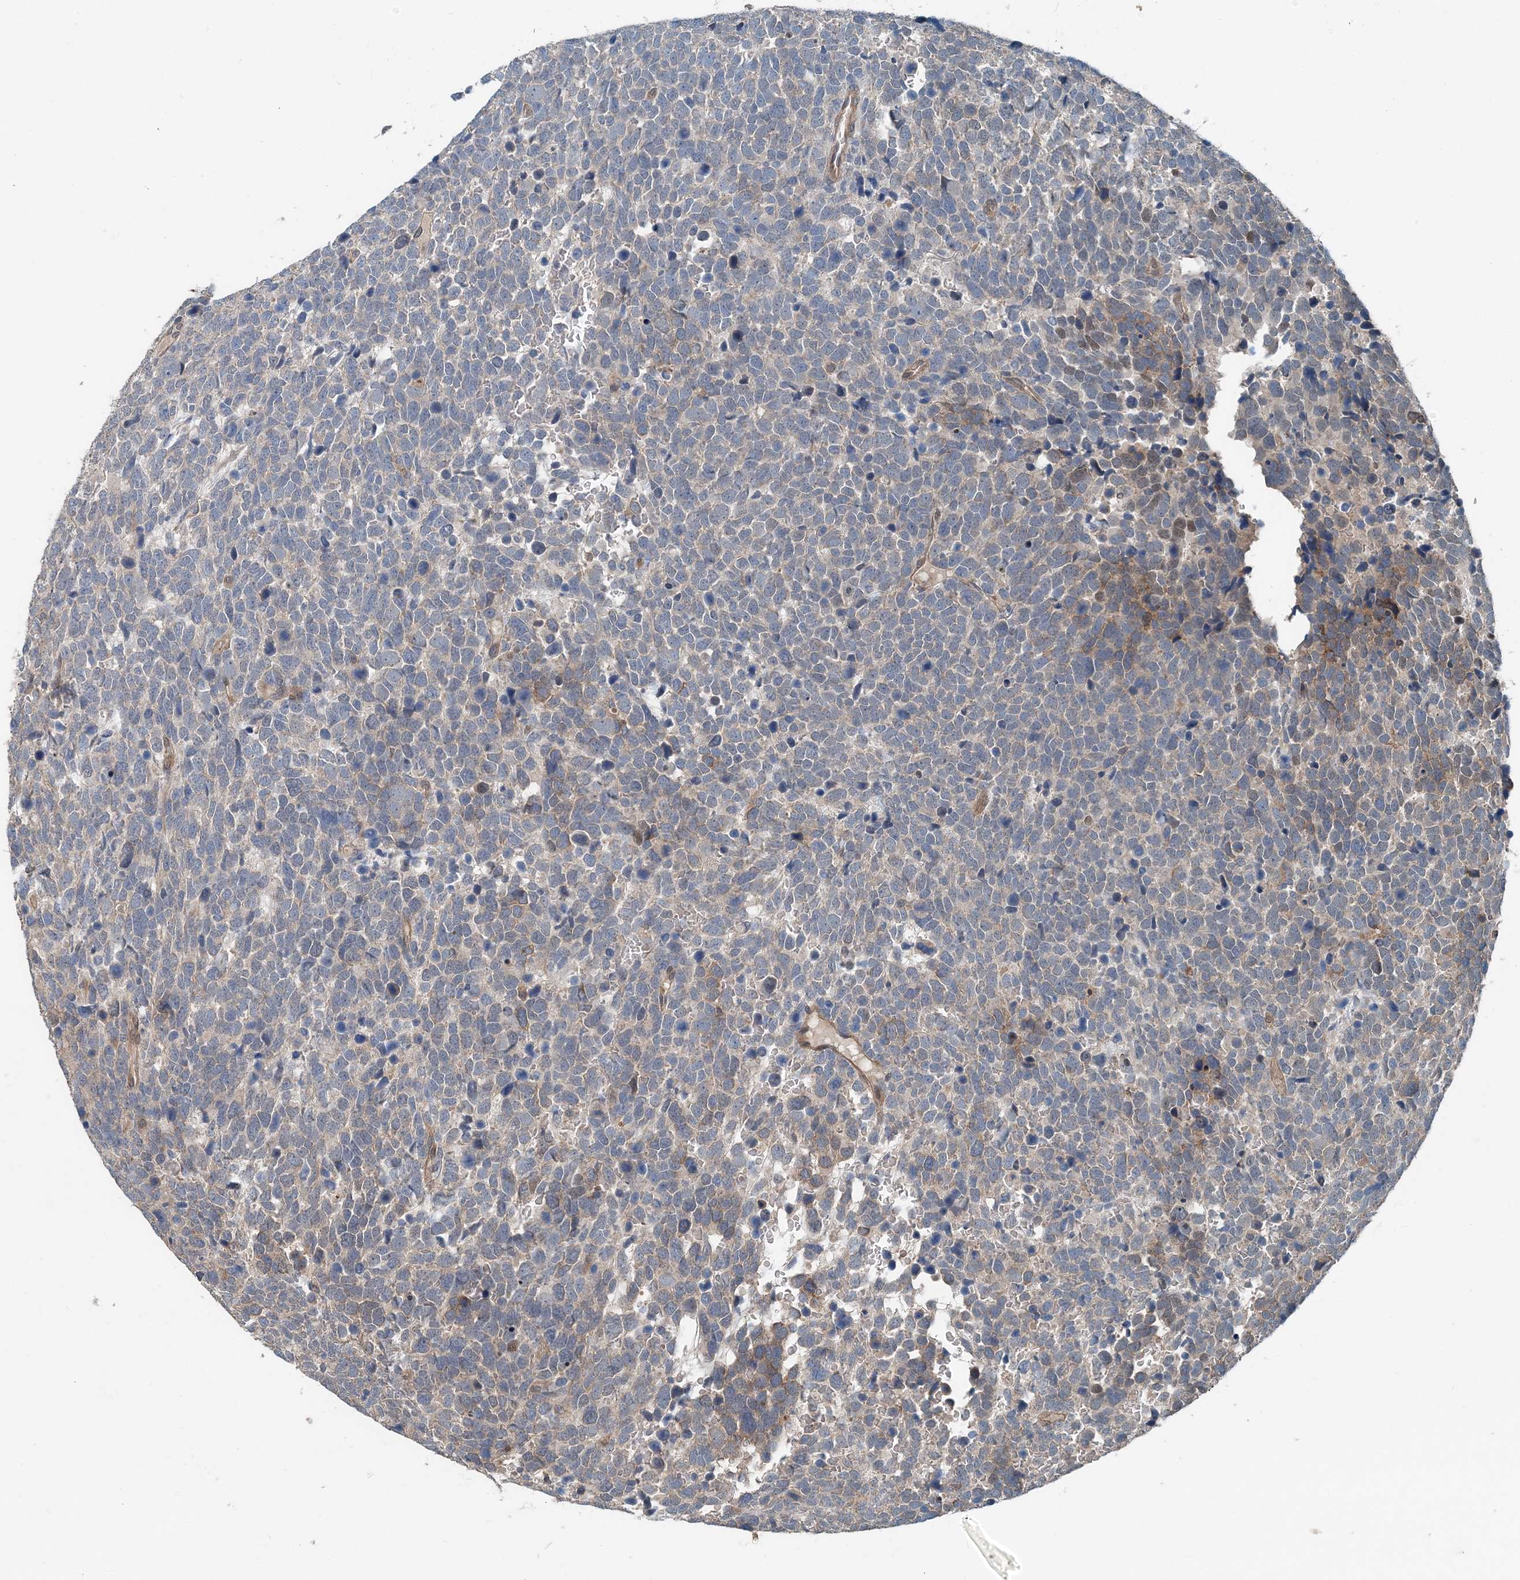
{"staining": {"intensity": "moderate", "quantity": "<25%", "location": "cytoplasmic/membranous"}, "tissue": "urothelial cancer", "cell_type": "Tumor cells", "image_type": "cancer", "snomed": [{"axis": "morphology", "description": "Urothelial carcinoma, High grade"}, {"axis": "topography", "description": "Urinary bladder"}], "caption": "Immunohistochemistry photomicrograph of neoplastic tissue: urothelial cancer stained using immunohistochemistry (IHC) displays low levels of moderate protein expression localized specifically in the cytoplasmic/membranous of tumor cells, appearing as a cytoplasmic/membranous brown color.", "gene": "SMPD3", "patient": {"sex": "female", "age": 82}}